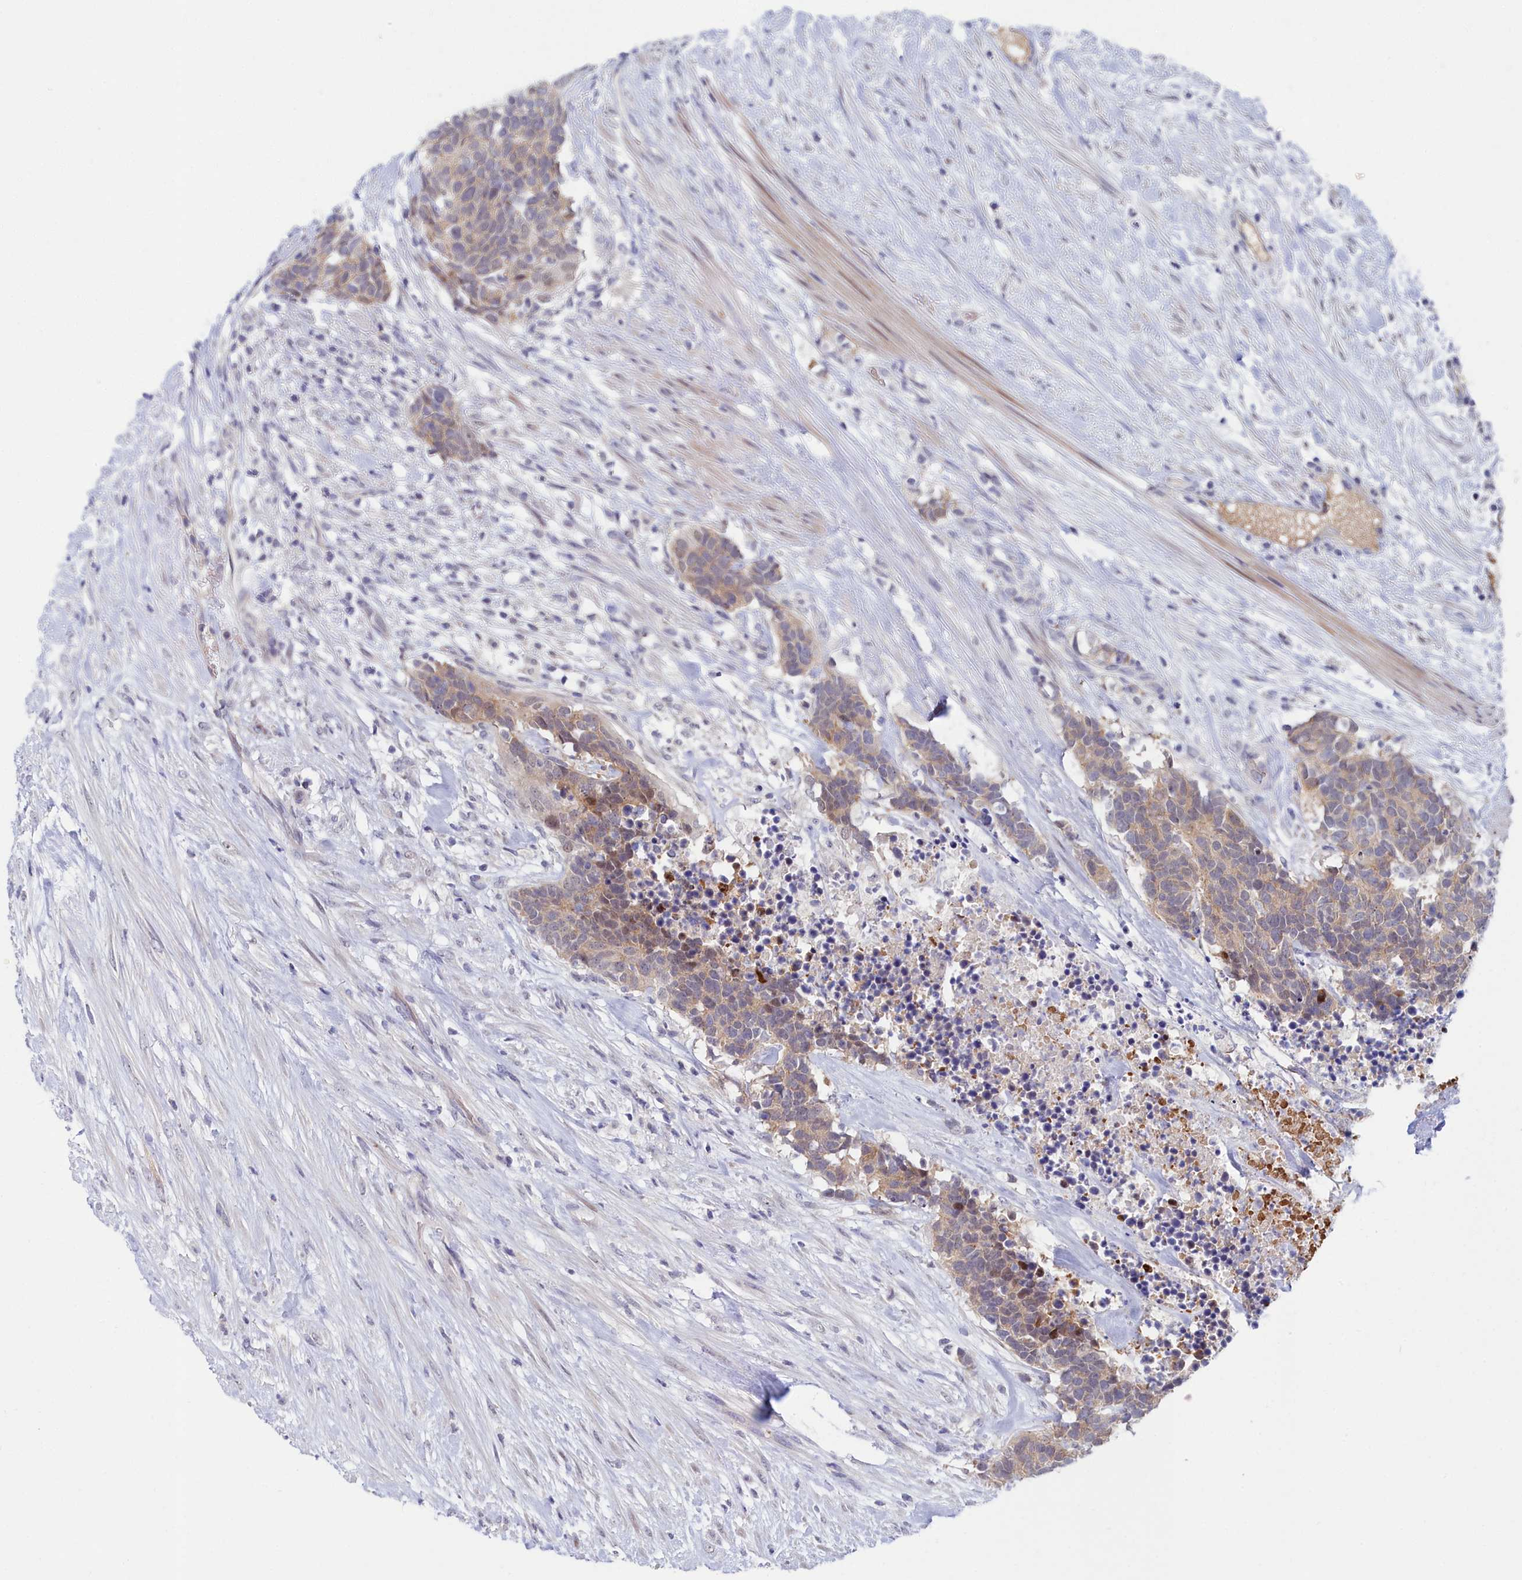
{"staining": {"intensity": "weak", "quantity": "25%-75%", "location": "cytoplasmic/membranous"}, "tissue": "carcinoid", "cell_type": "Tumor cells", "image_type": "cancer", "snomed": [{"axis": "morphology", "description": "Carcinoma, NOS"}, {"axis": "morphology", "description": "Carcinoid, malignant, NOS"}, {"axis": "topography", "description": "Prostate"}], "caption": "Approximately 25%-75% of tumor cells in carcinoid (malignant) demonstrate weak cytoplasmic/membranous protein positivity as visualized by brown immunohistochemical staining.", "gene": "KCTD18", "patient": {"sex": "male", "age": 57}}